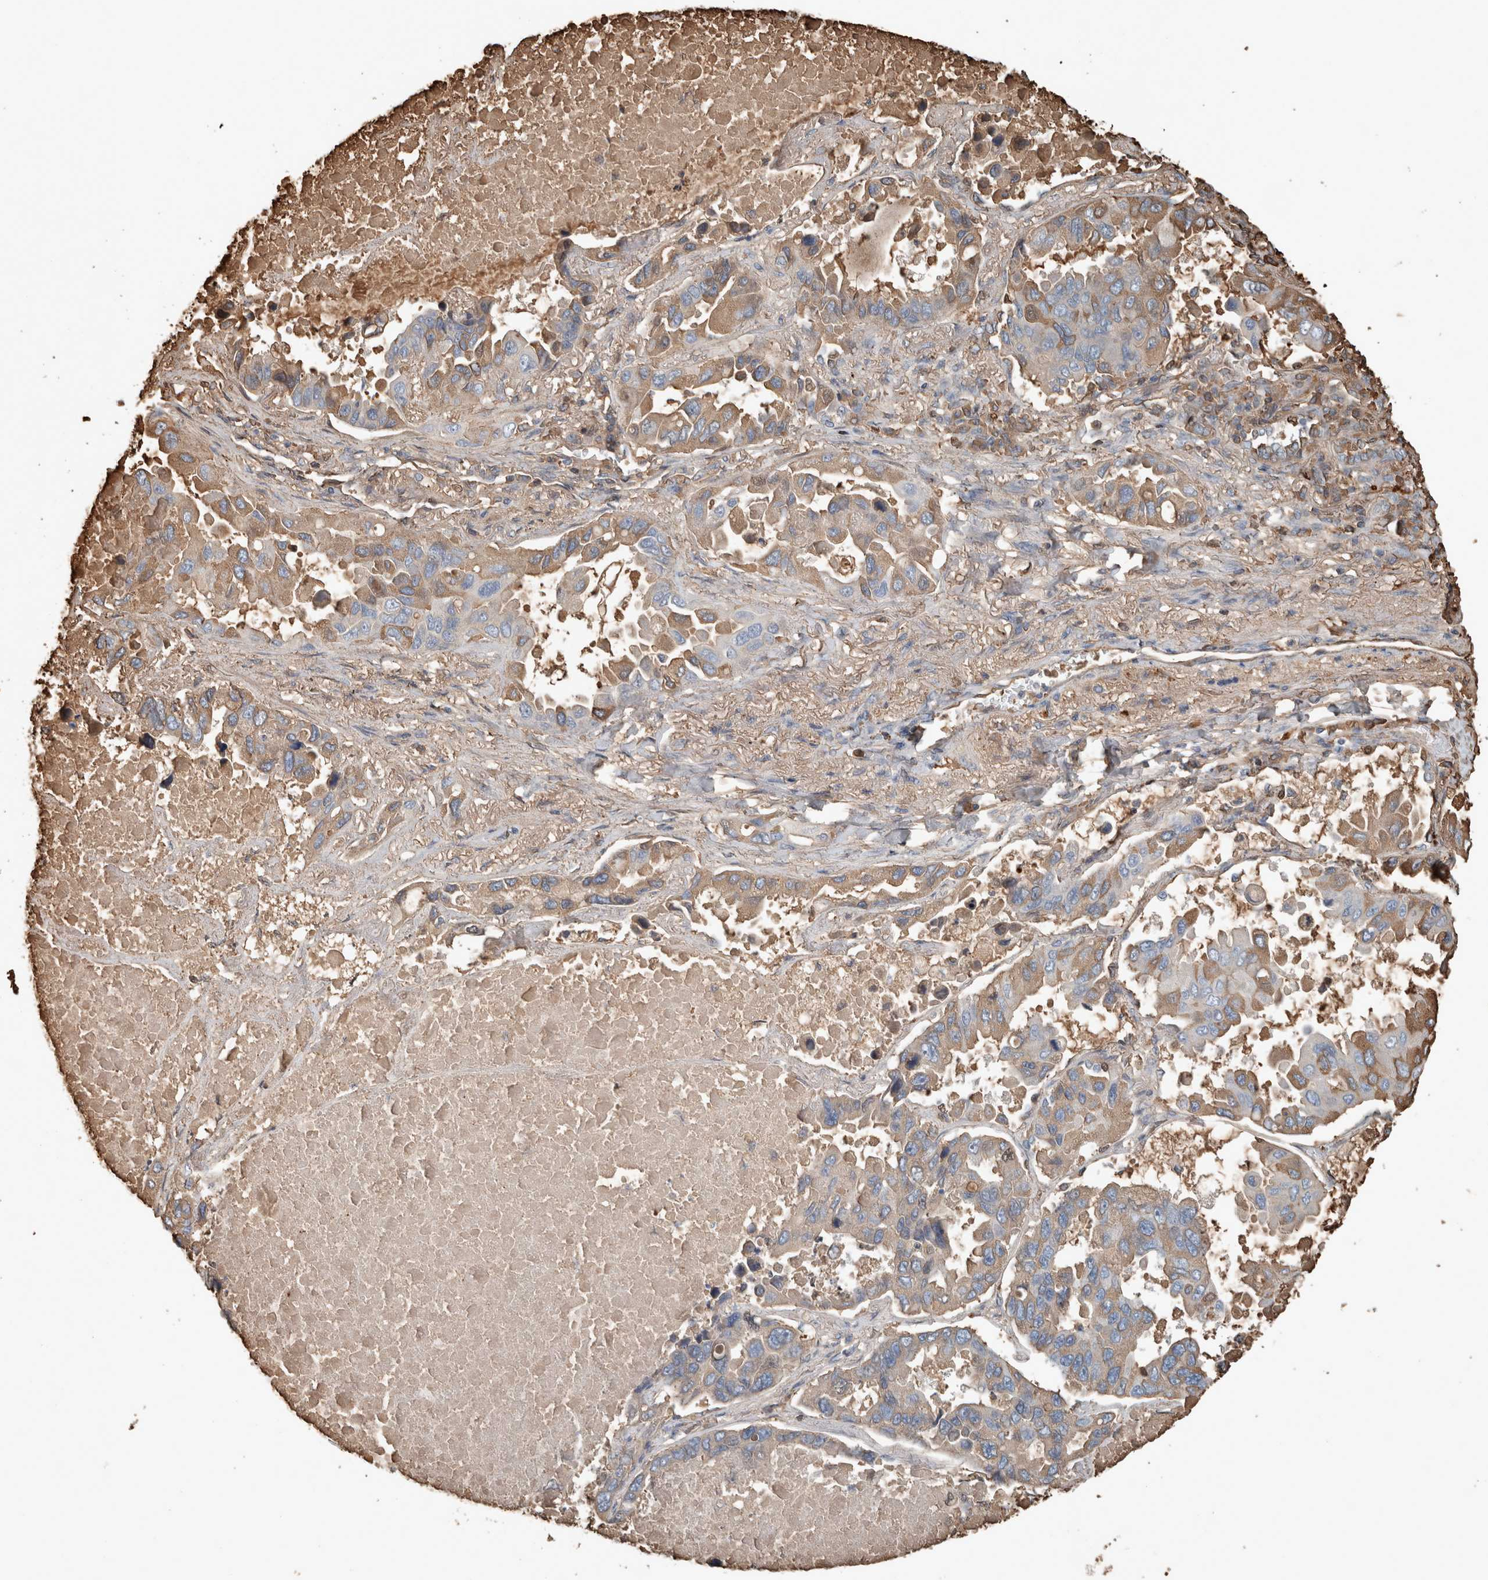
{"staining": {"intensity": "weak", "quantity": "25%-75%", "location": "cytoplasmic/membranous"}, "tissue": "lung cancer", "cell_type": "Tumor cells", "image_type": "cancer", "snomed": [{"axis": "morphology", "description": "Adenocarcinoma, NOS"}, {"axis": "topography", "description": "Lung"}], "caption": "Immunohistochemical staining of human adenocarcinoma (lung) shows low levels of weak cytoplasmic/membranous protein expression in approximately 25%-75% of tumor cells.", "gene": "USP34", "patient": {"sex": "male", "age": 64}}